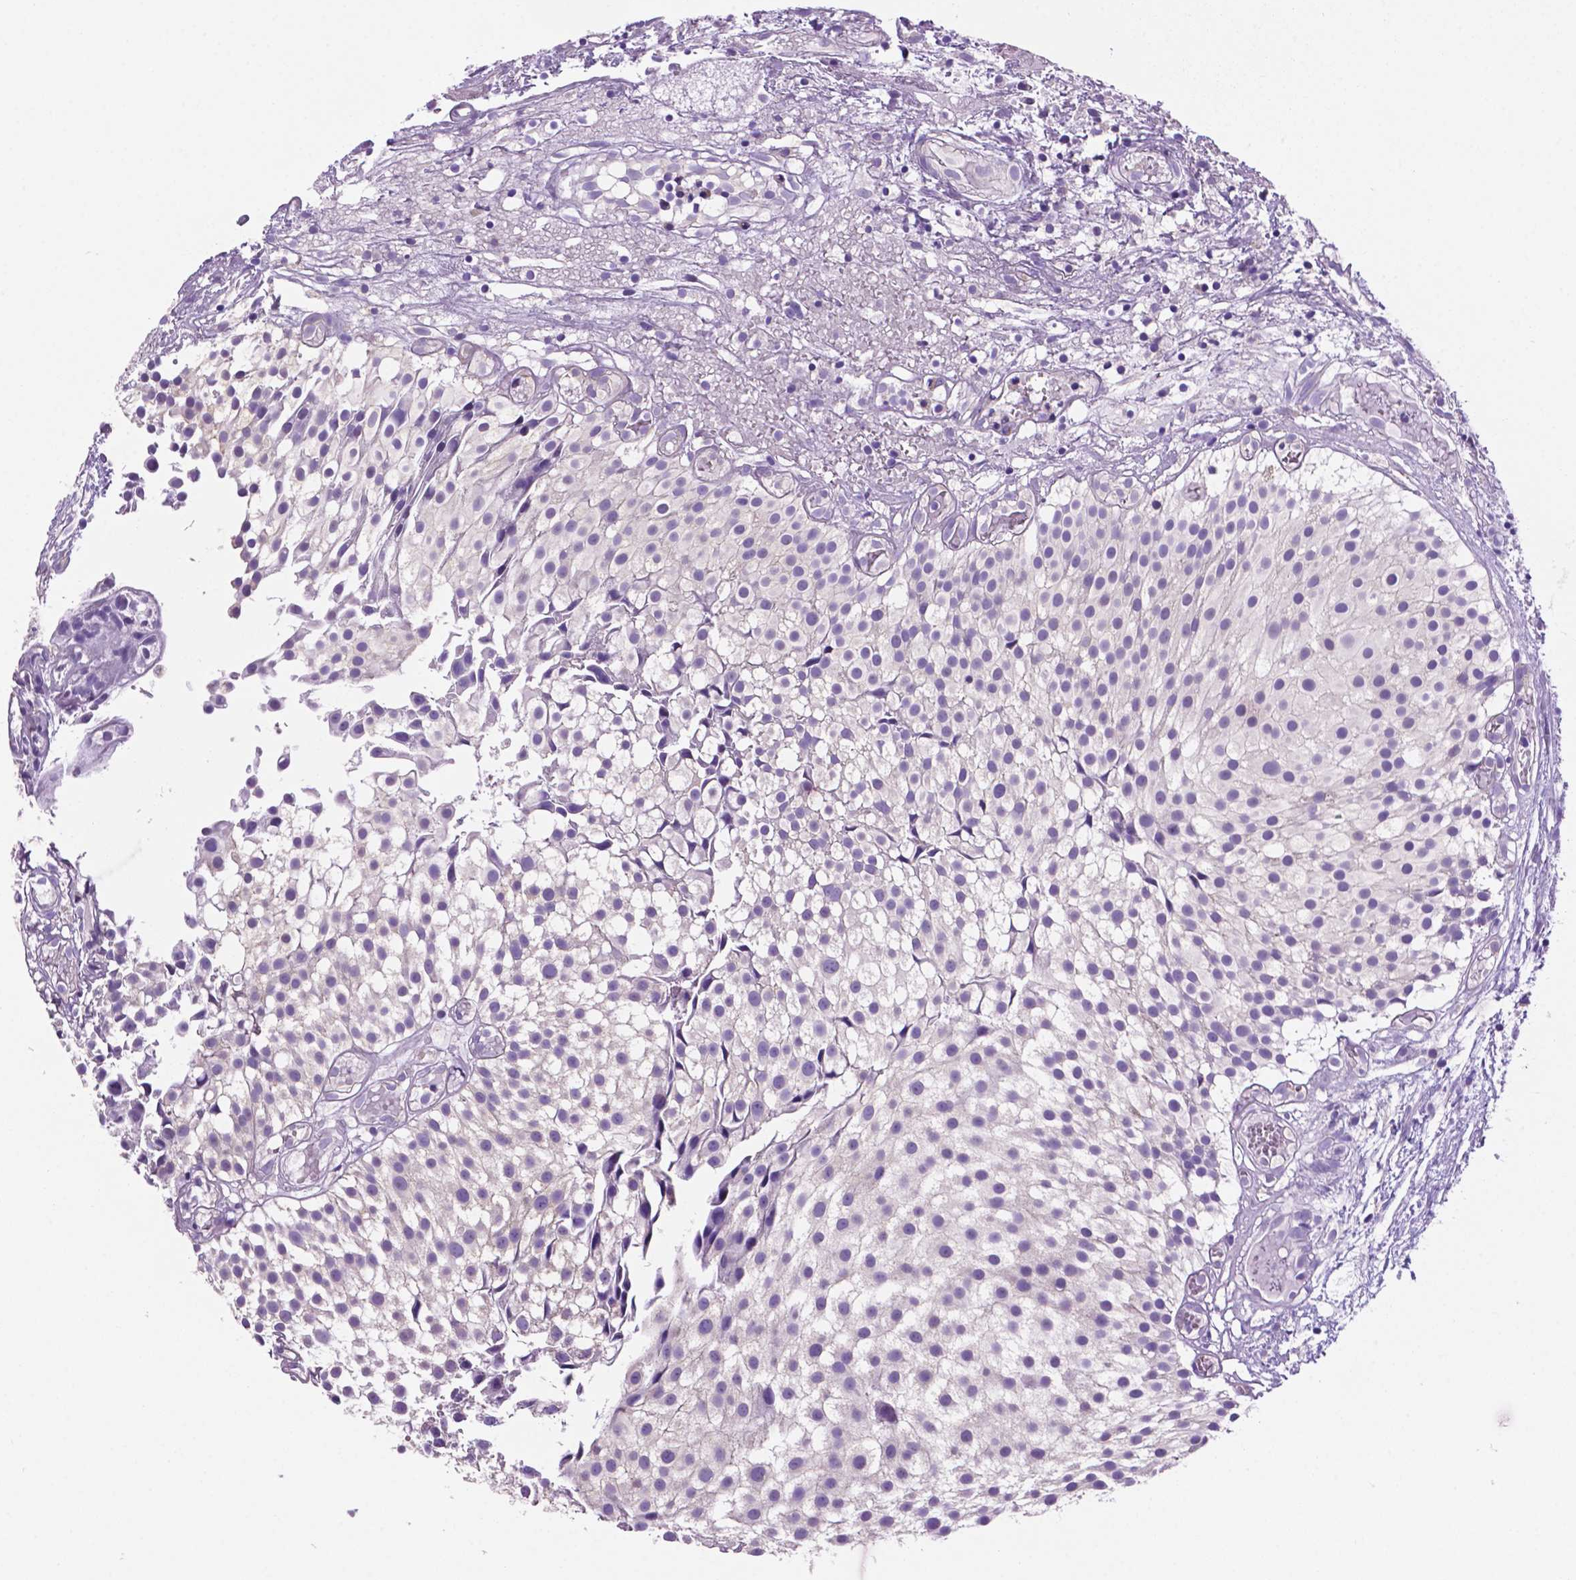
{"staining": {"intensity": "negative", "quantity": "none", "location": "none"}, "tissue": "urothelial cancer", "cell_type": "Tumor cells", "image_type": "cancer", "snomed": [{"axis": "morphology", "description": "Urothelial carcinoma, Low grade"}, {"axis": "topography", "description": "Urinary bladder"}], "caption": "A high-resolution image shows IHC staining of urothelial cancer, which shows no significant expression in tumor cells.", "gene": "SPDYA", "patient": {"sex": "male", "age": 79}}